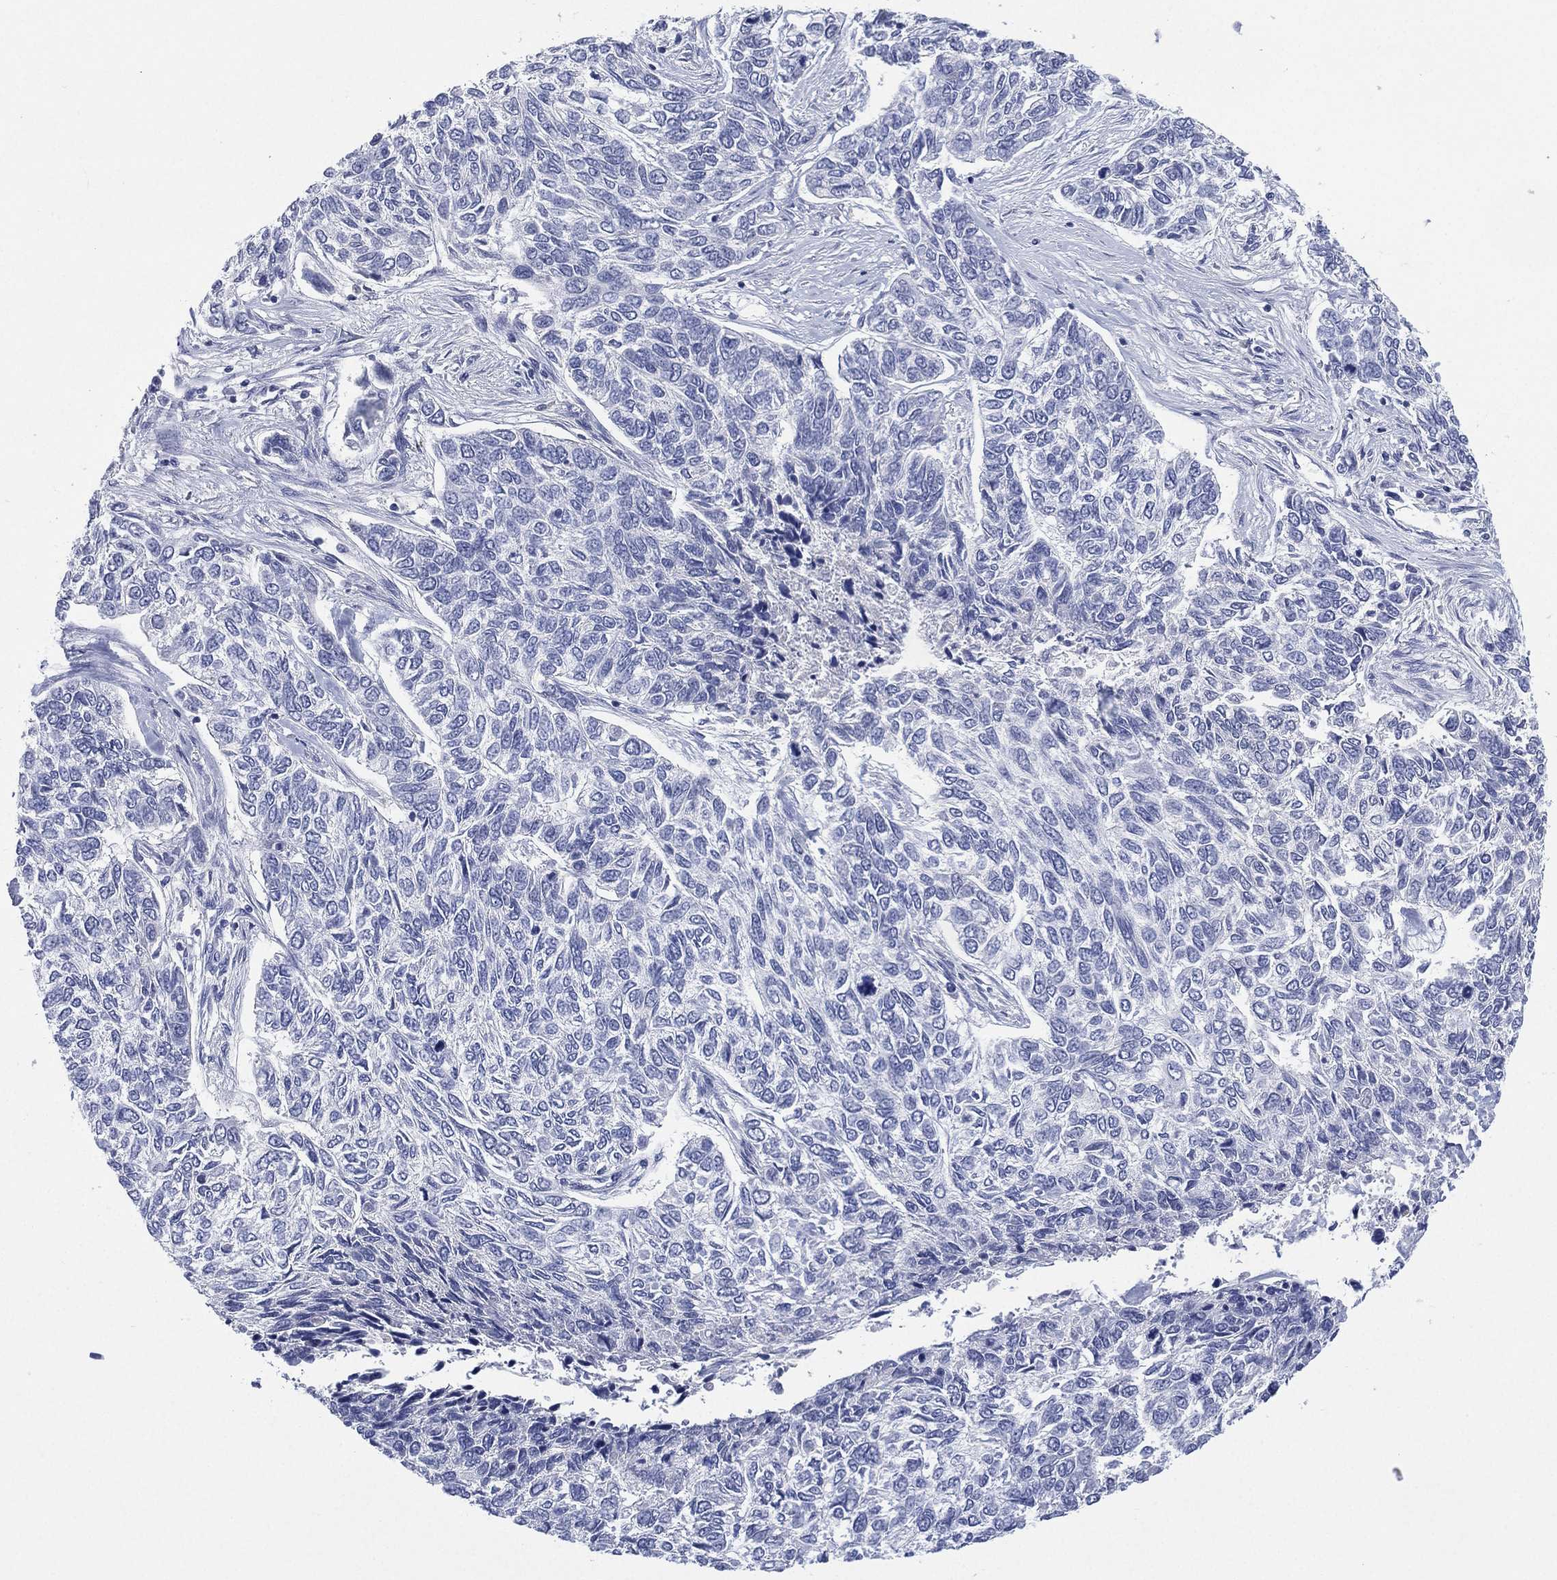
{"staining": {"intensity": "negative", "quantity": "none", "location": "none"}, "tissue": "skin cancer", "cell_type": "Tumor cells", "image_type": "cancer", "snomed": [{"axis": "morphology", "description": "Basal cell carcinoma"}, {"axis": "topography", "description": "Skin"}], "caption": "IHC image of neoplastic tissue: skin cancer (basal cell carcinoma) stained with DAB (3,3'-diaminobenzidine) exhibits no significant protein staining in tumor cells.", "gene": "KRT35", "patient": {"sex": "female", "age": 65}}